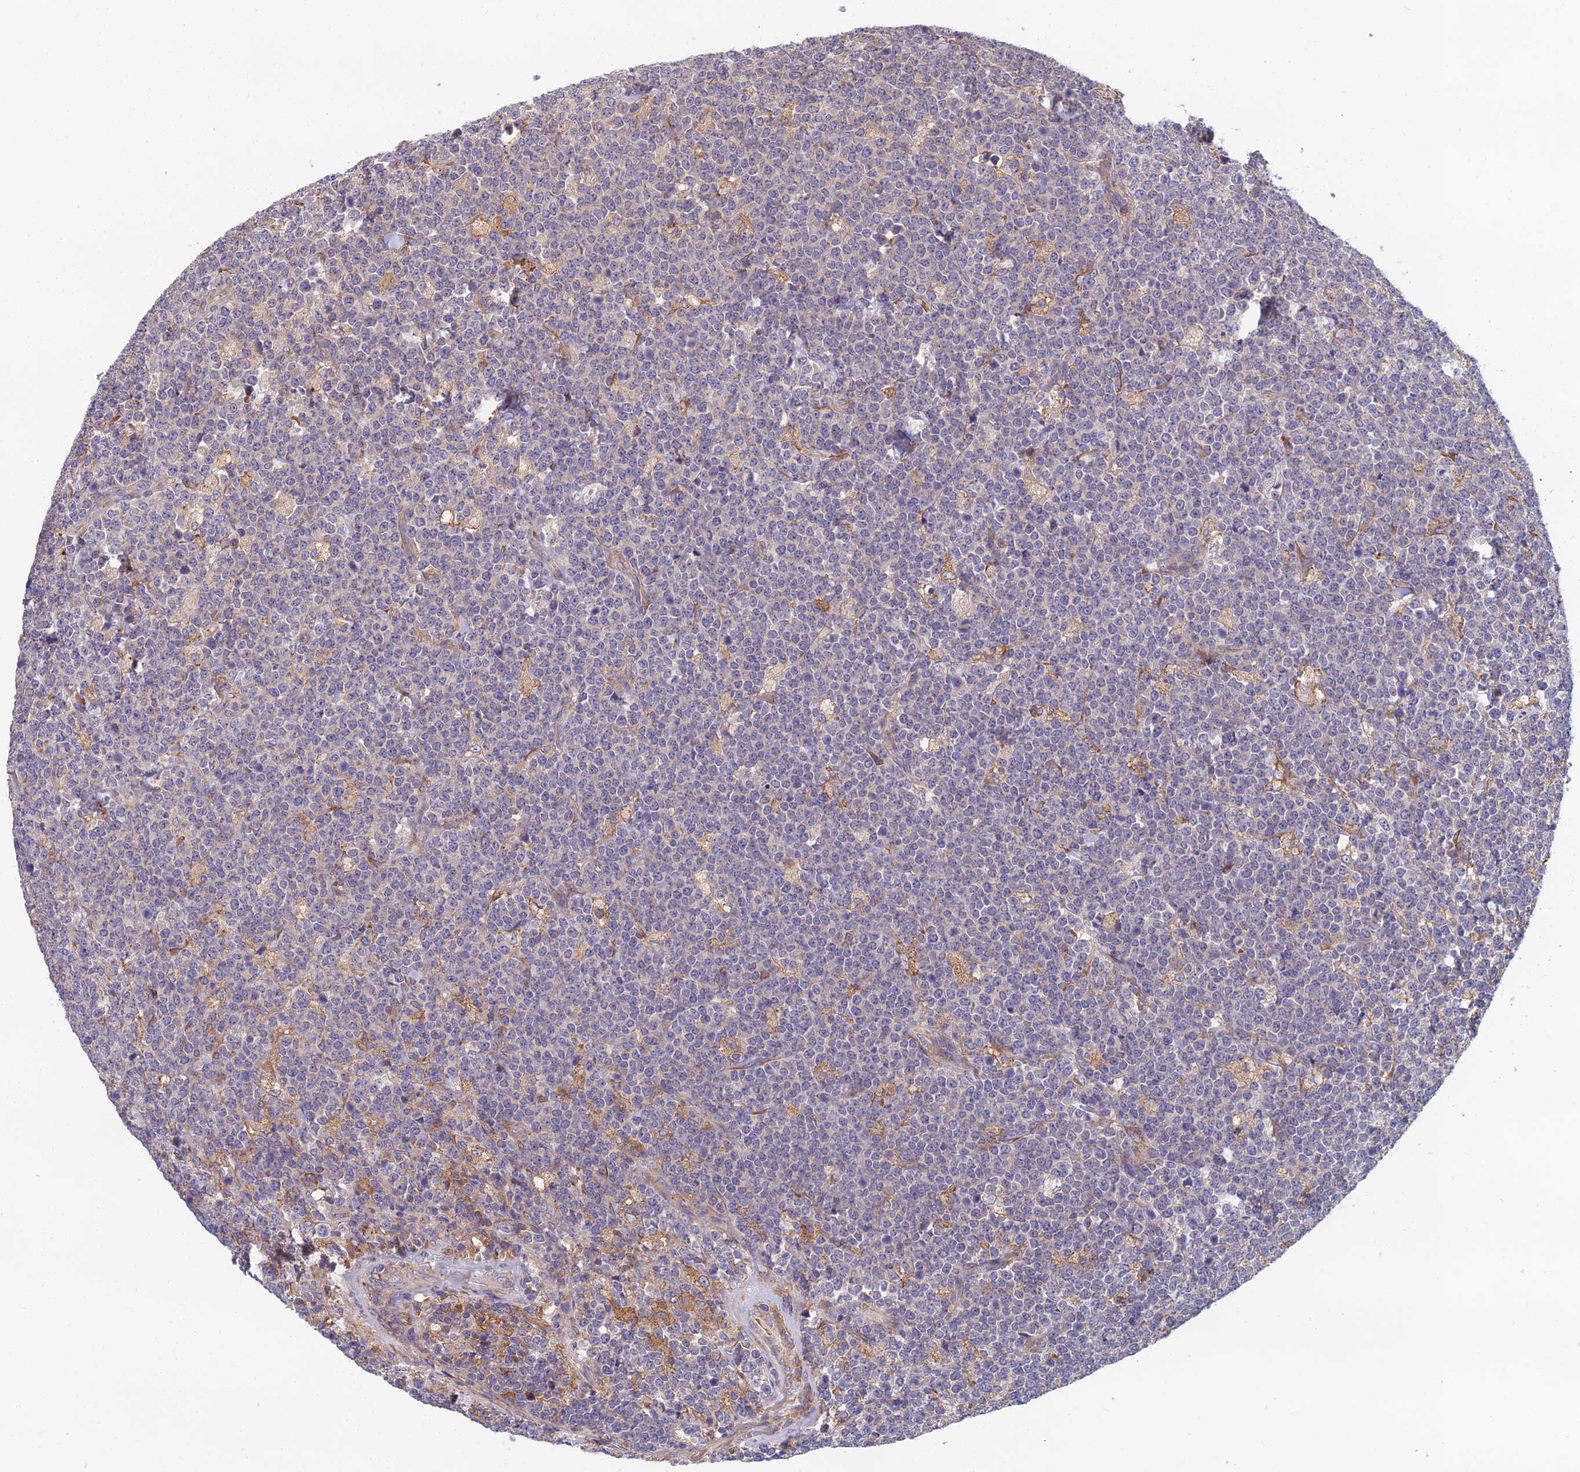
{"staining": {"intensity": "negative", "quantity": "none", "location": "none"}, "tissue": "lymphoma", "cell_type": "Tumor cells", "image_type": "cancer", "snomed": [{"axis": "morphology", "description": "Malignant lymphoma, non-Hodgkin's type, High grade"}, {"axis": "topography", "description": "Small intestine"}], "caption": "Tumor cells are negative for brown protein staining in high-grade malignant lymphoma, non-Hodgkin's type.", "gene": "UMAD1", "patient": {"sex": "male", "age": 8}}